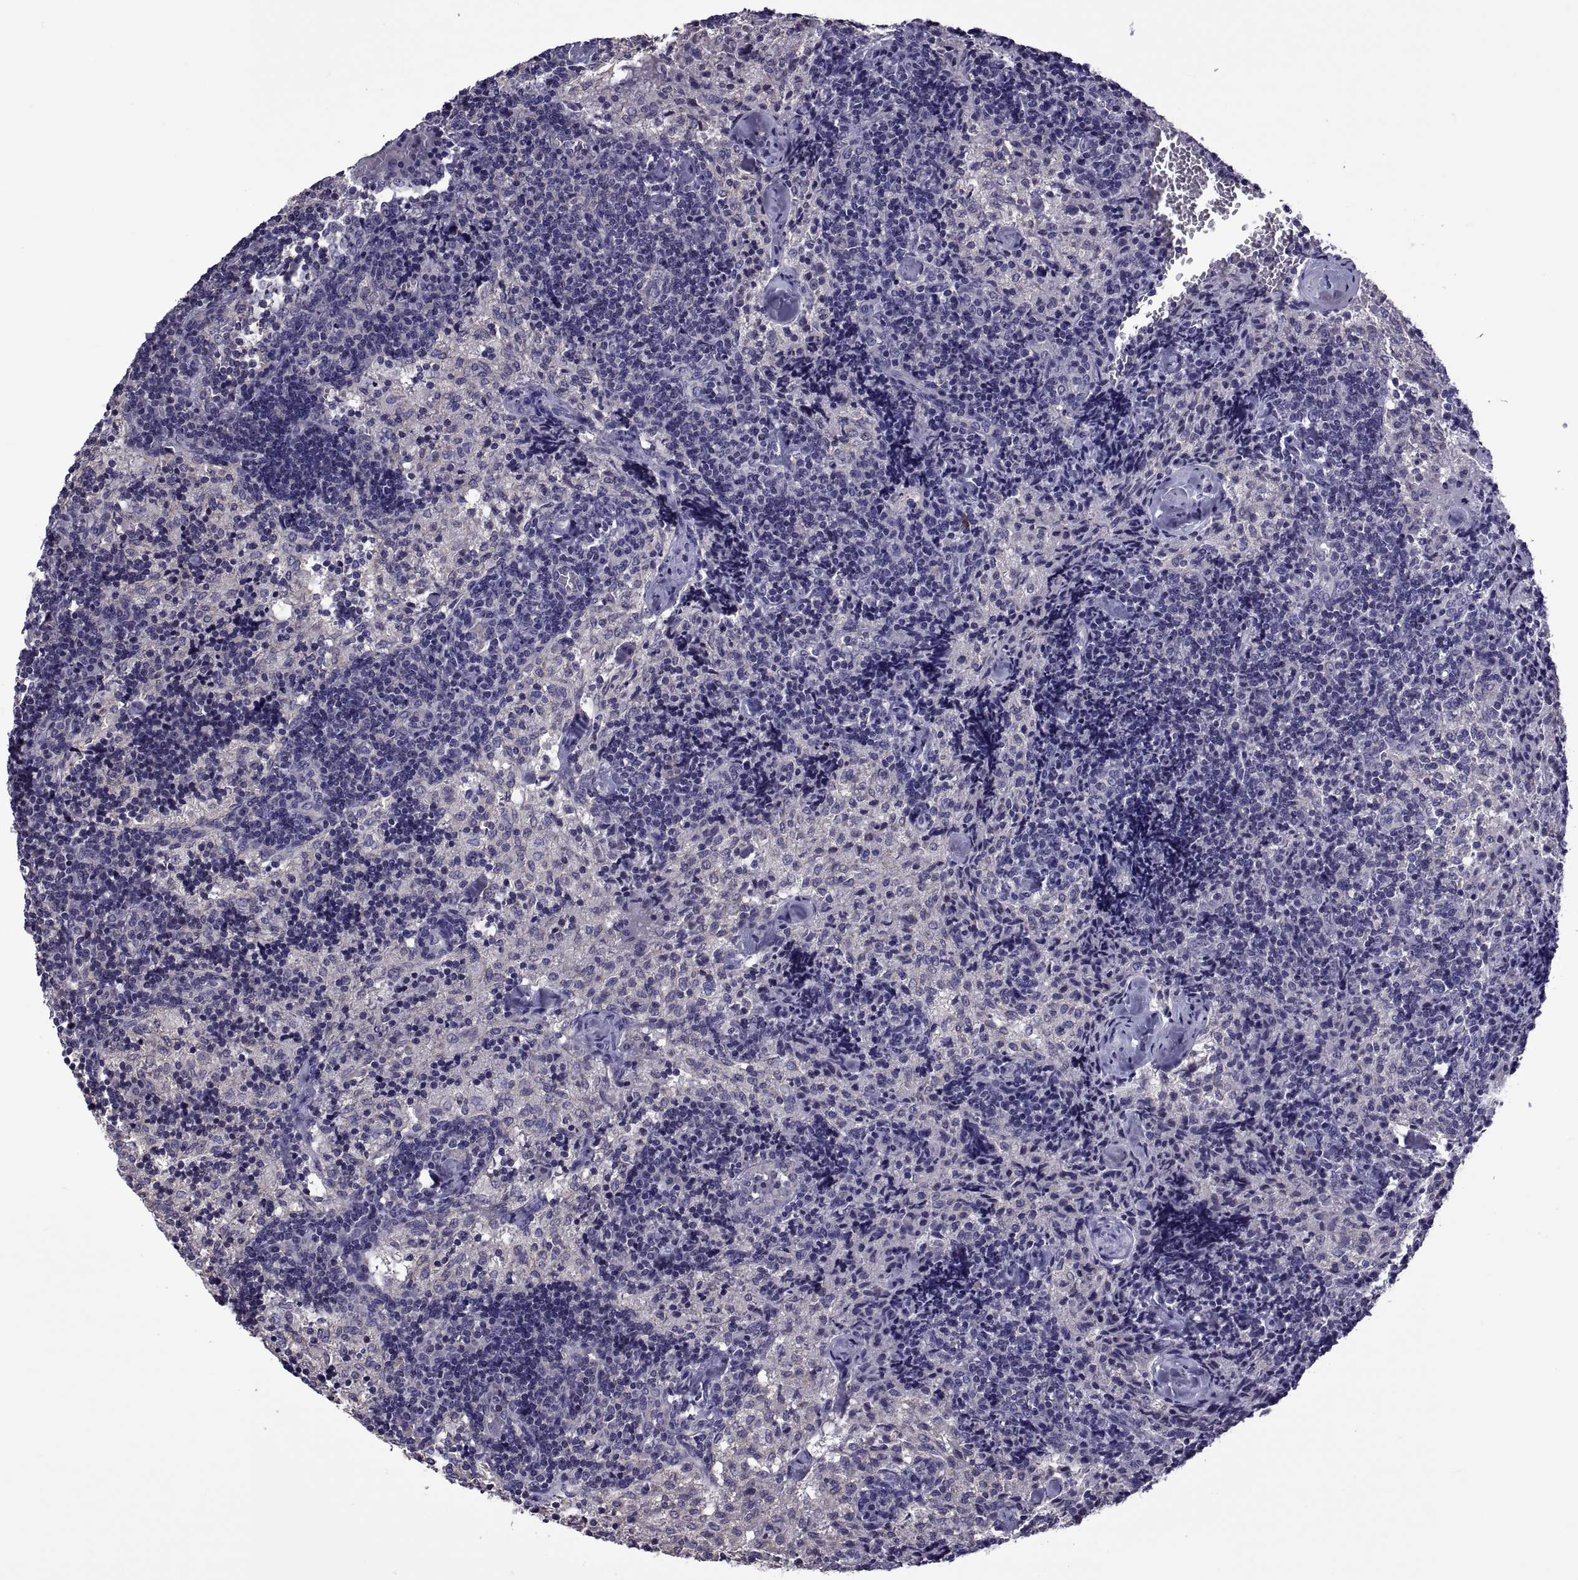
{"staining": {"intensity": "negative", "quantity": "none", "location": "none"}, "tissue": "lymph node", "cell_type": "Germinal center cells", "image_type": "normal", "snomed": [{"axis": "morphology", "description": "Normal tissue, NOS"}, {"axis": "topography", "description": "Lymph node"}], "caption": "Protein analysis of unremarkable lymph node exhibits no significant positivity in germinal center cells. Brightfield microscopy of immunohistochemistry (IHC) stained with DAB (brown) and hematoxylin (blue), captured at high magnification.", "gene": "TMC3", "patient": {"sex": "female", "age": 52}}